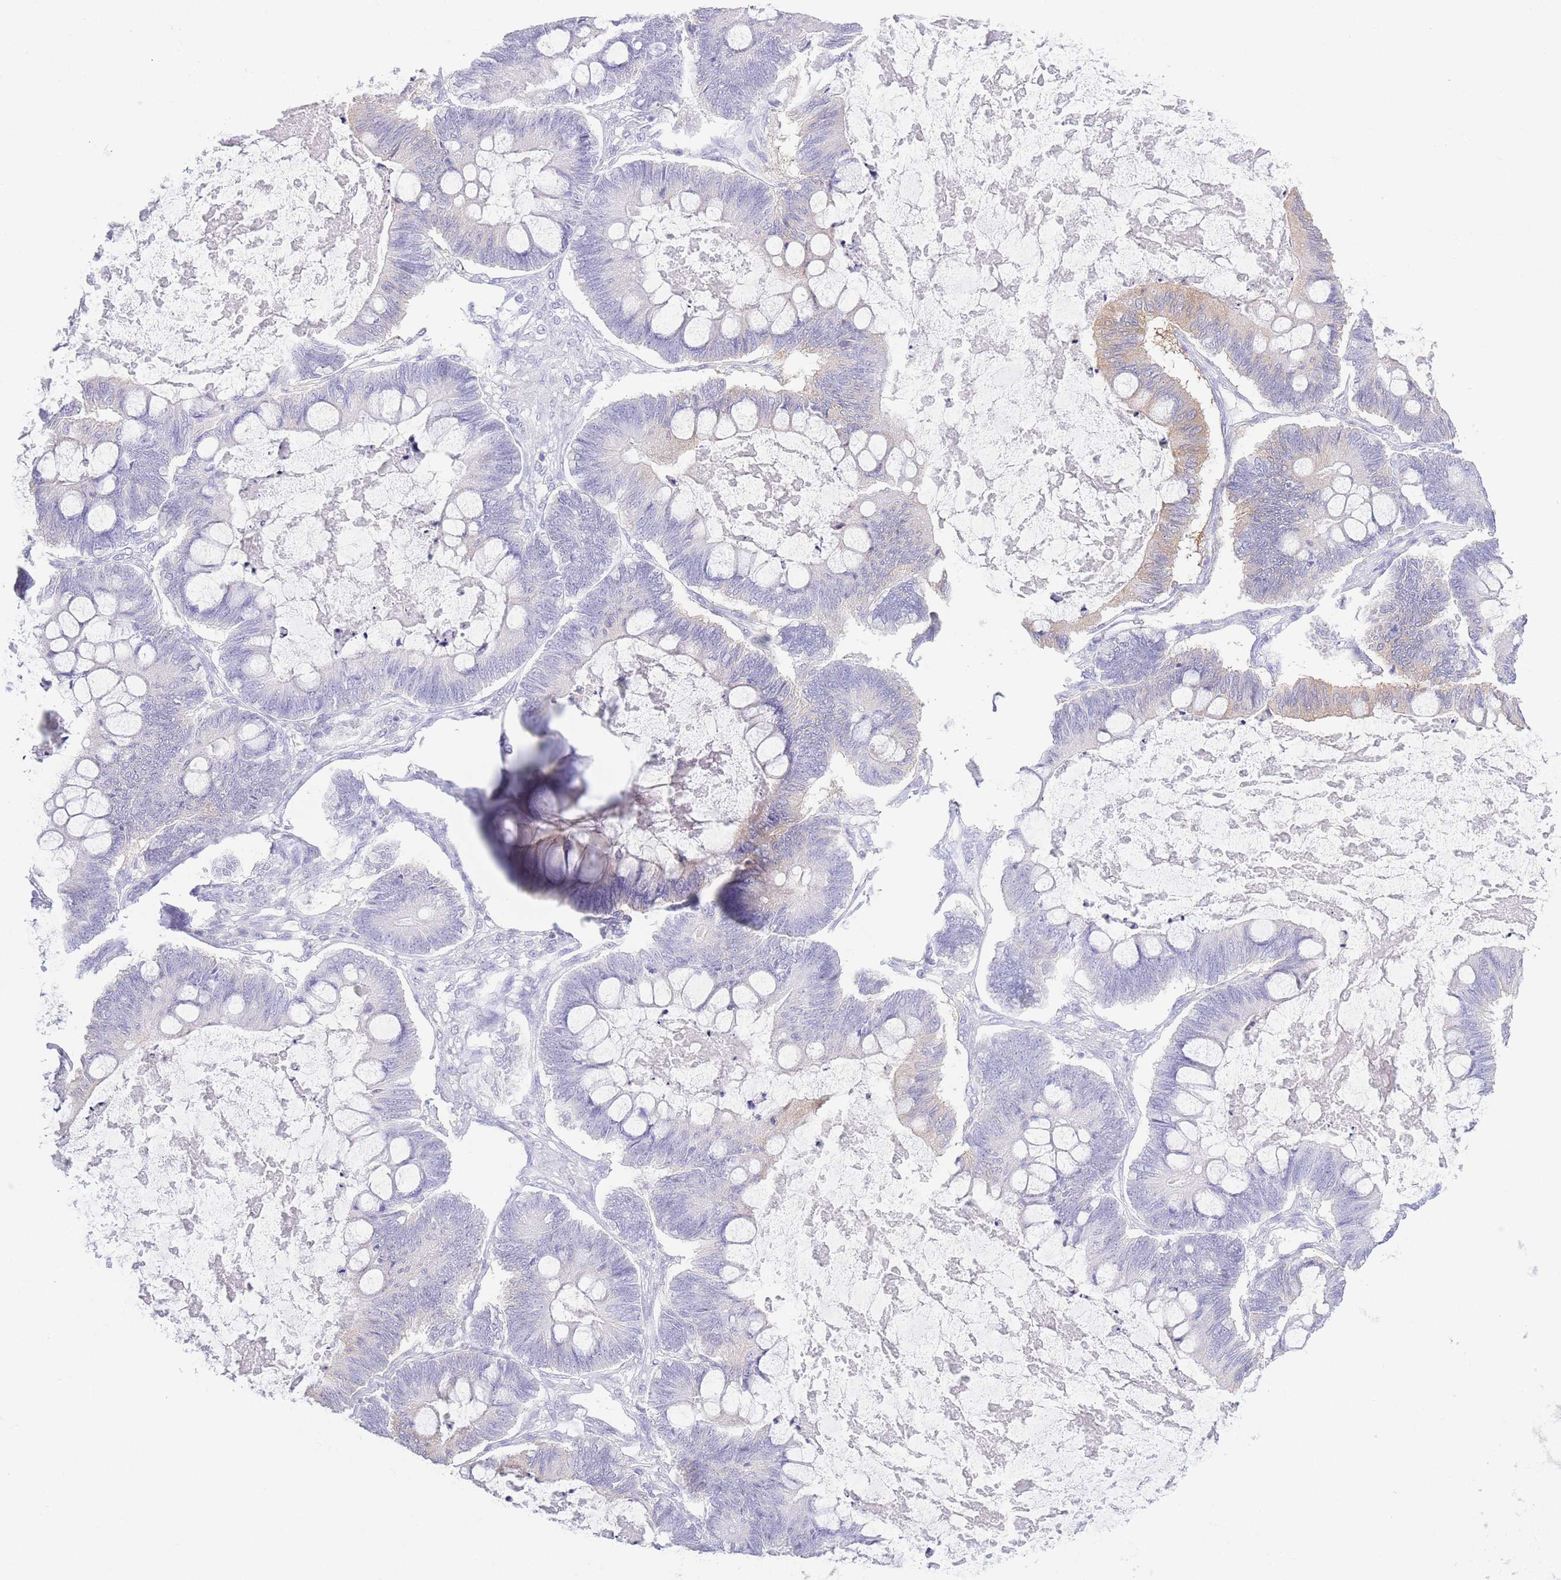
{"staining": {"intensity": "negative", "quantity": "none", "location": "none"}, "tissue": "ovarian cancer", "cell_type": "Tumor cells", "image_type": "cancer", "snomed": [{"axis": "morphology", "description": "Cystadenocarcinoma, mucinous, NOS"}, {"axis": "topography", "description": "Ovary"}], "caption": "Protein analysis of mucinous cystadenocarcinoma (ovarian) shows no significant expression in tumor cells. The staining is performed using DAB (3,3'-diaminobenzidine) brown chromogen with nuclei counter-stained in using hematoxylin.", "gene": "PKLR", "patient": {"sex": "female", "age": 61}}